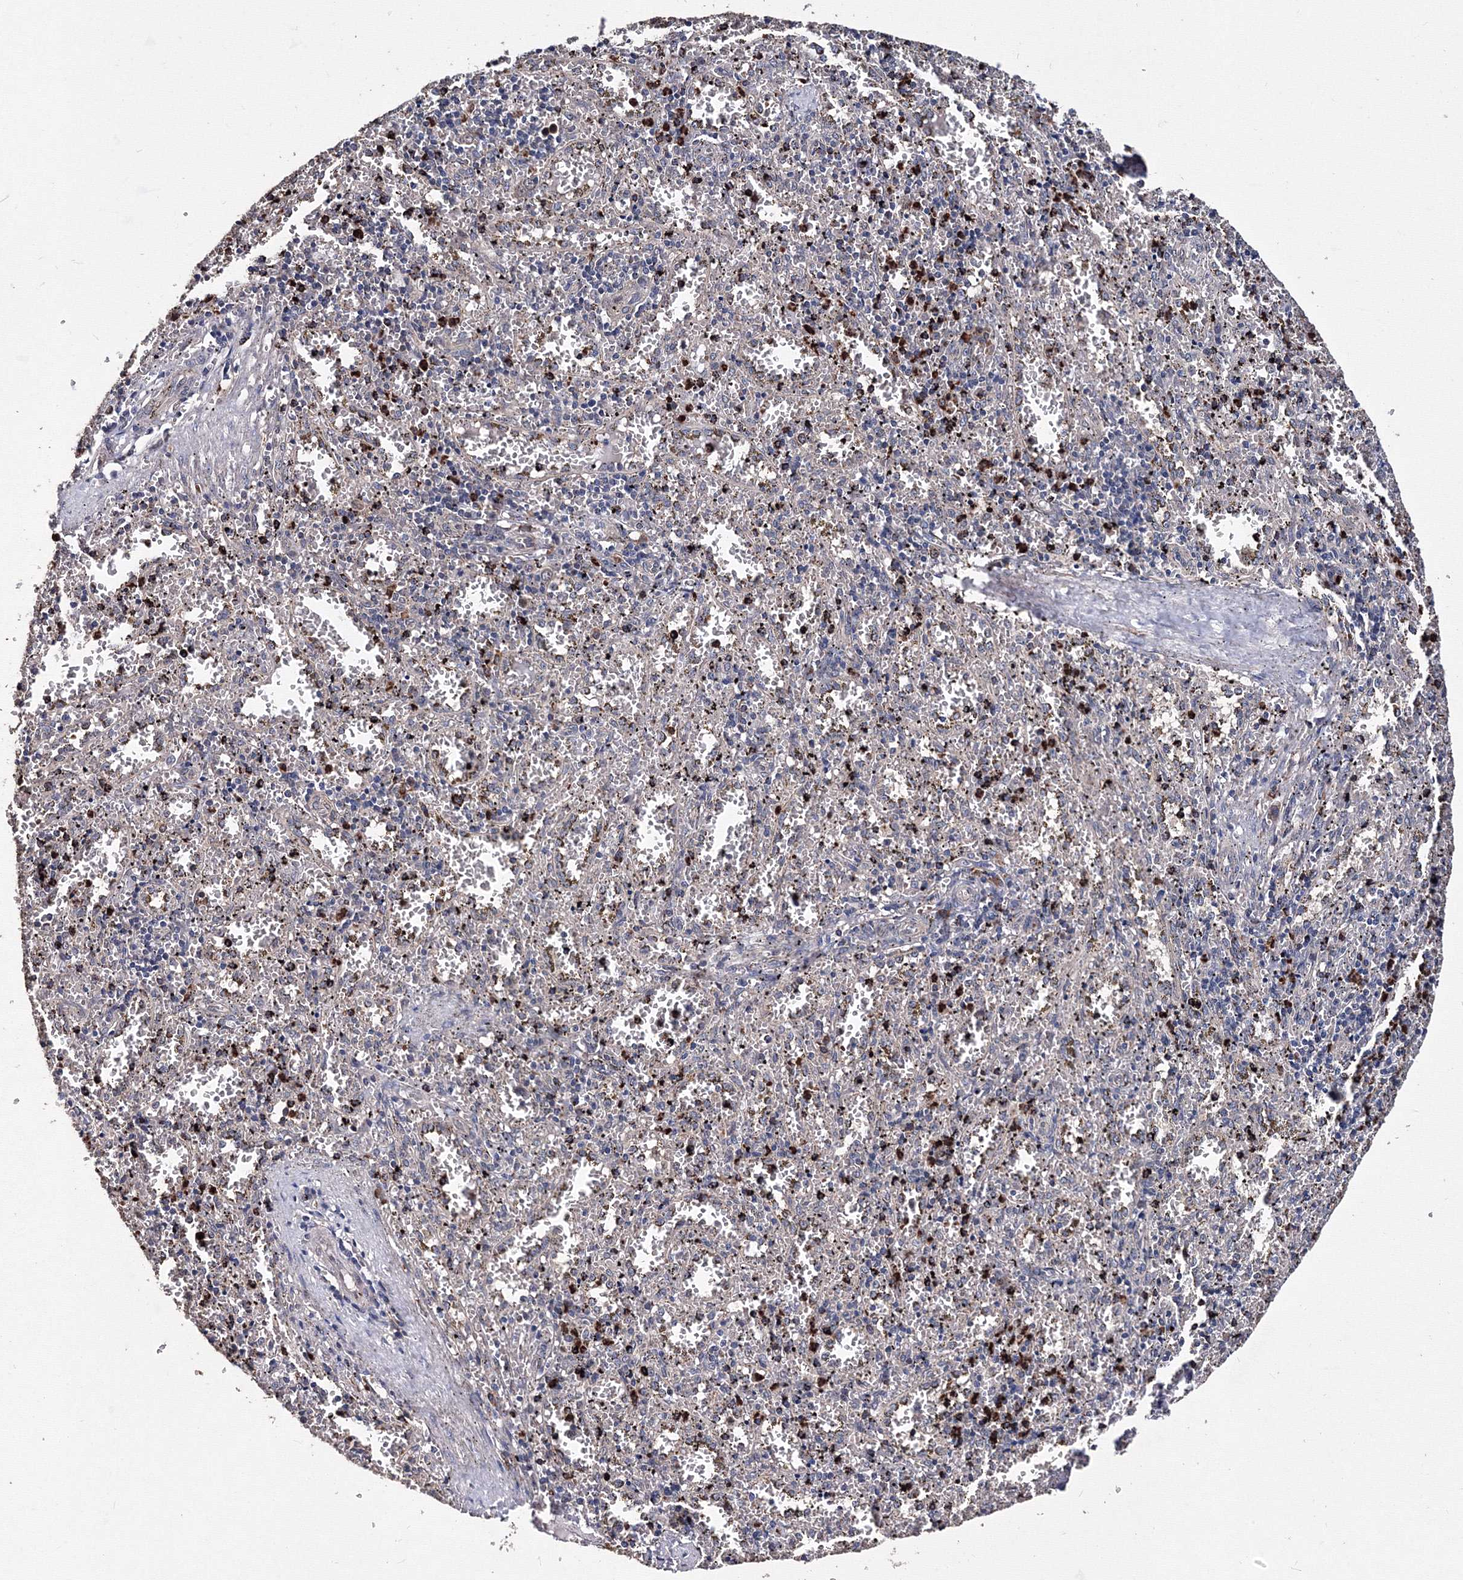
{"staining": {"intensity": "strong", "quantity": "<25%", "location": "nuclear"}, "tissue": "spleen", "cell_type": "Cells in red pulp", "image_type": "normal", "snomed": [{"axis": "morphology", "description": "Normal tissue, NOS"}, {"axis": "topography", "description": "Spleen"}], "caption": "IHC histopathology image of benign spleen: human spleen stained using immunohistochemistry reveals medium levels of strong protein expression localized specifically in the nuclear of cells in red pulp, appearing as a nuclear brown color.", "gene": "PHYKPL", "patient": {"sex": "male", "age": 11}}